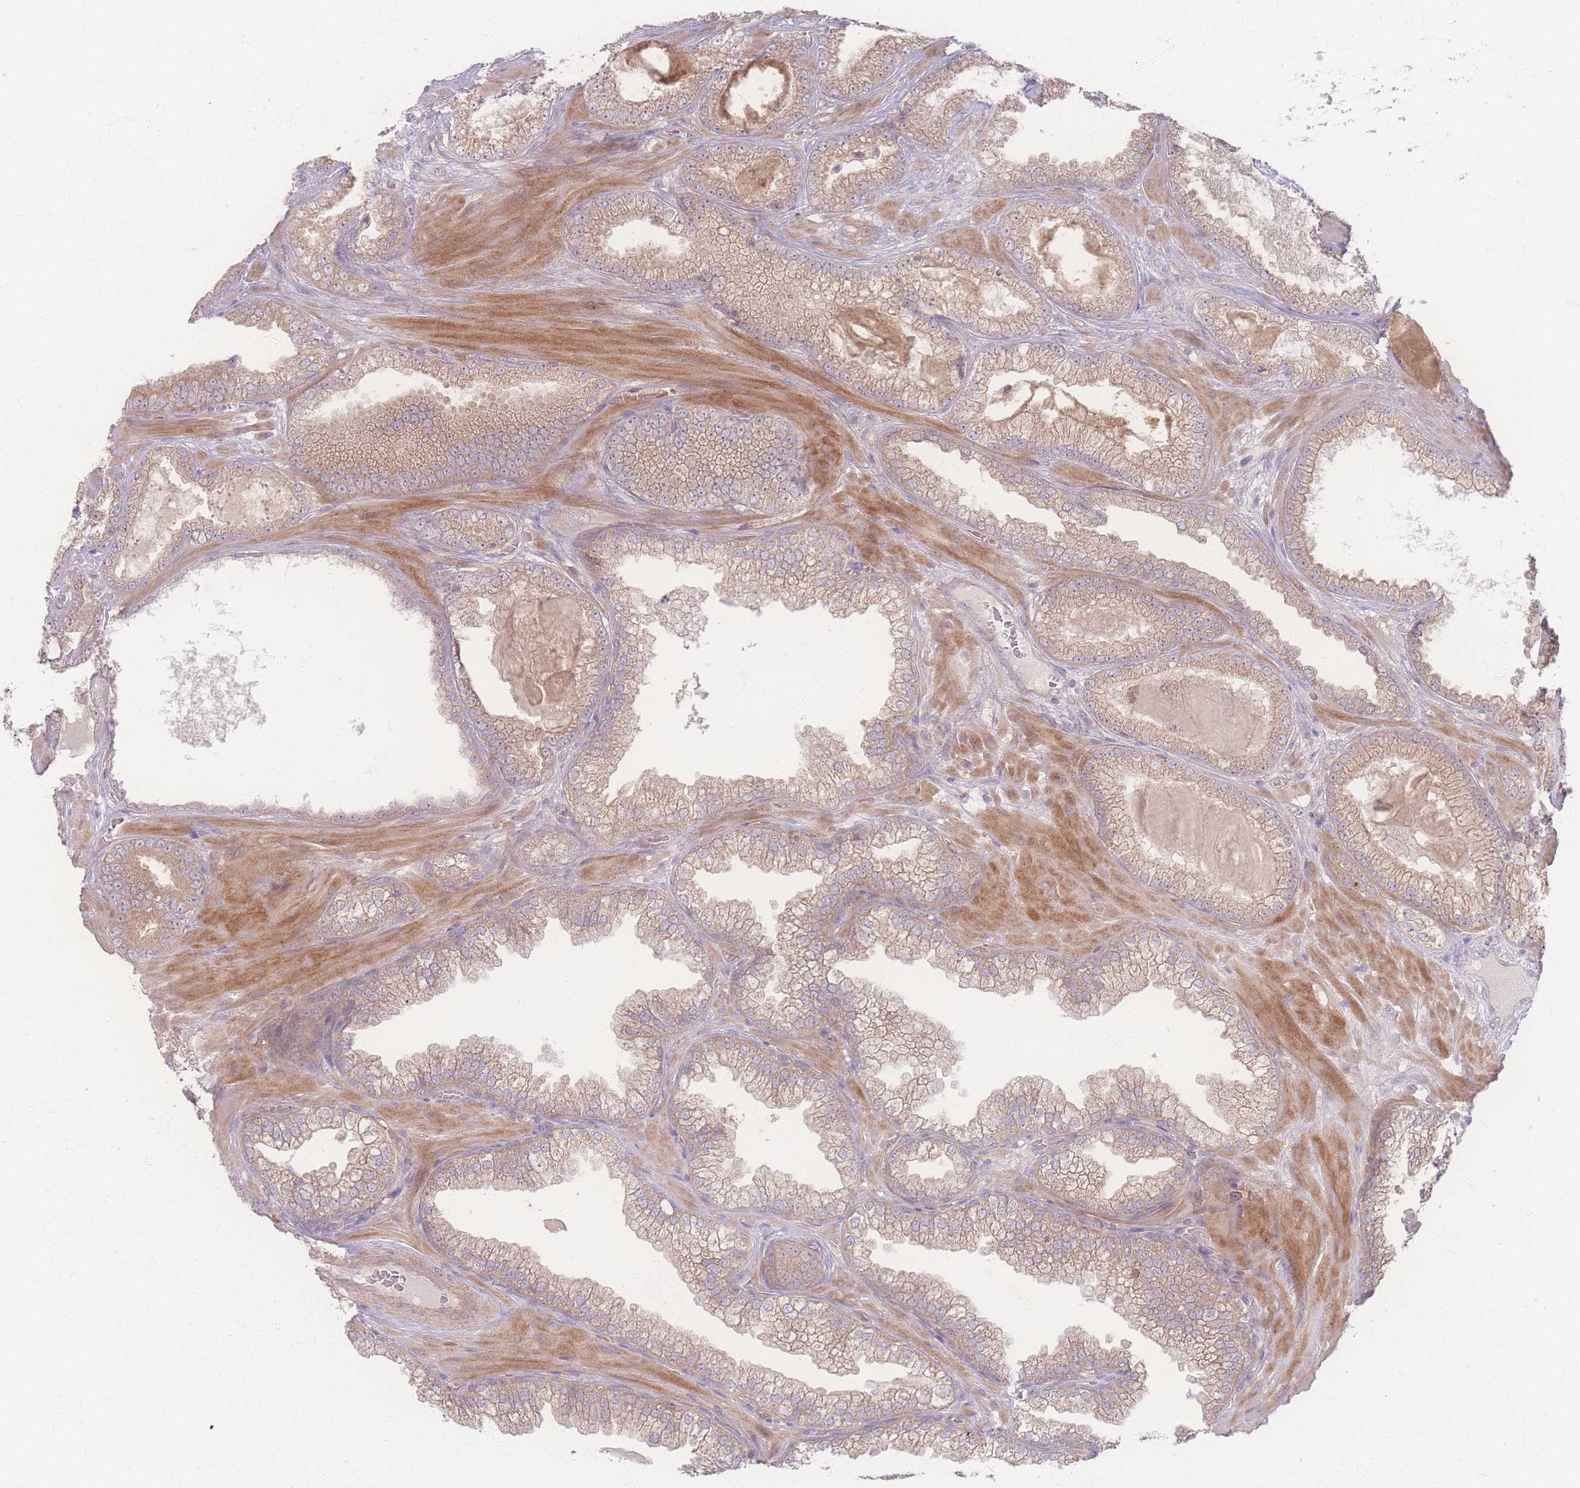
{"staining": {"intensity": "weak", "quantity": ">75%", "location": "cytoplasmic/membranous"}, "tissue": "prostate cancer", "cell_type": "Tumor cells", "image_type": "cancer", "snomed": [{"axis": "morphology", "description": "Adenocarcinoma, Low grade"}, {"axis": "topography", "description": "Prostate"}], "caption": "Weak cytoplasmic/membranous positivity for a protein is appreciated in approximately >75% of tumor cells of prostate cancer (low-grade adenocarcinoma) using IHC.", "gene": "INSR", "patient": {"sex": "male", "age": 57}}